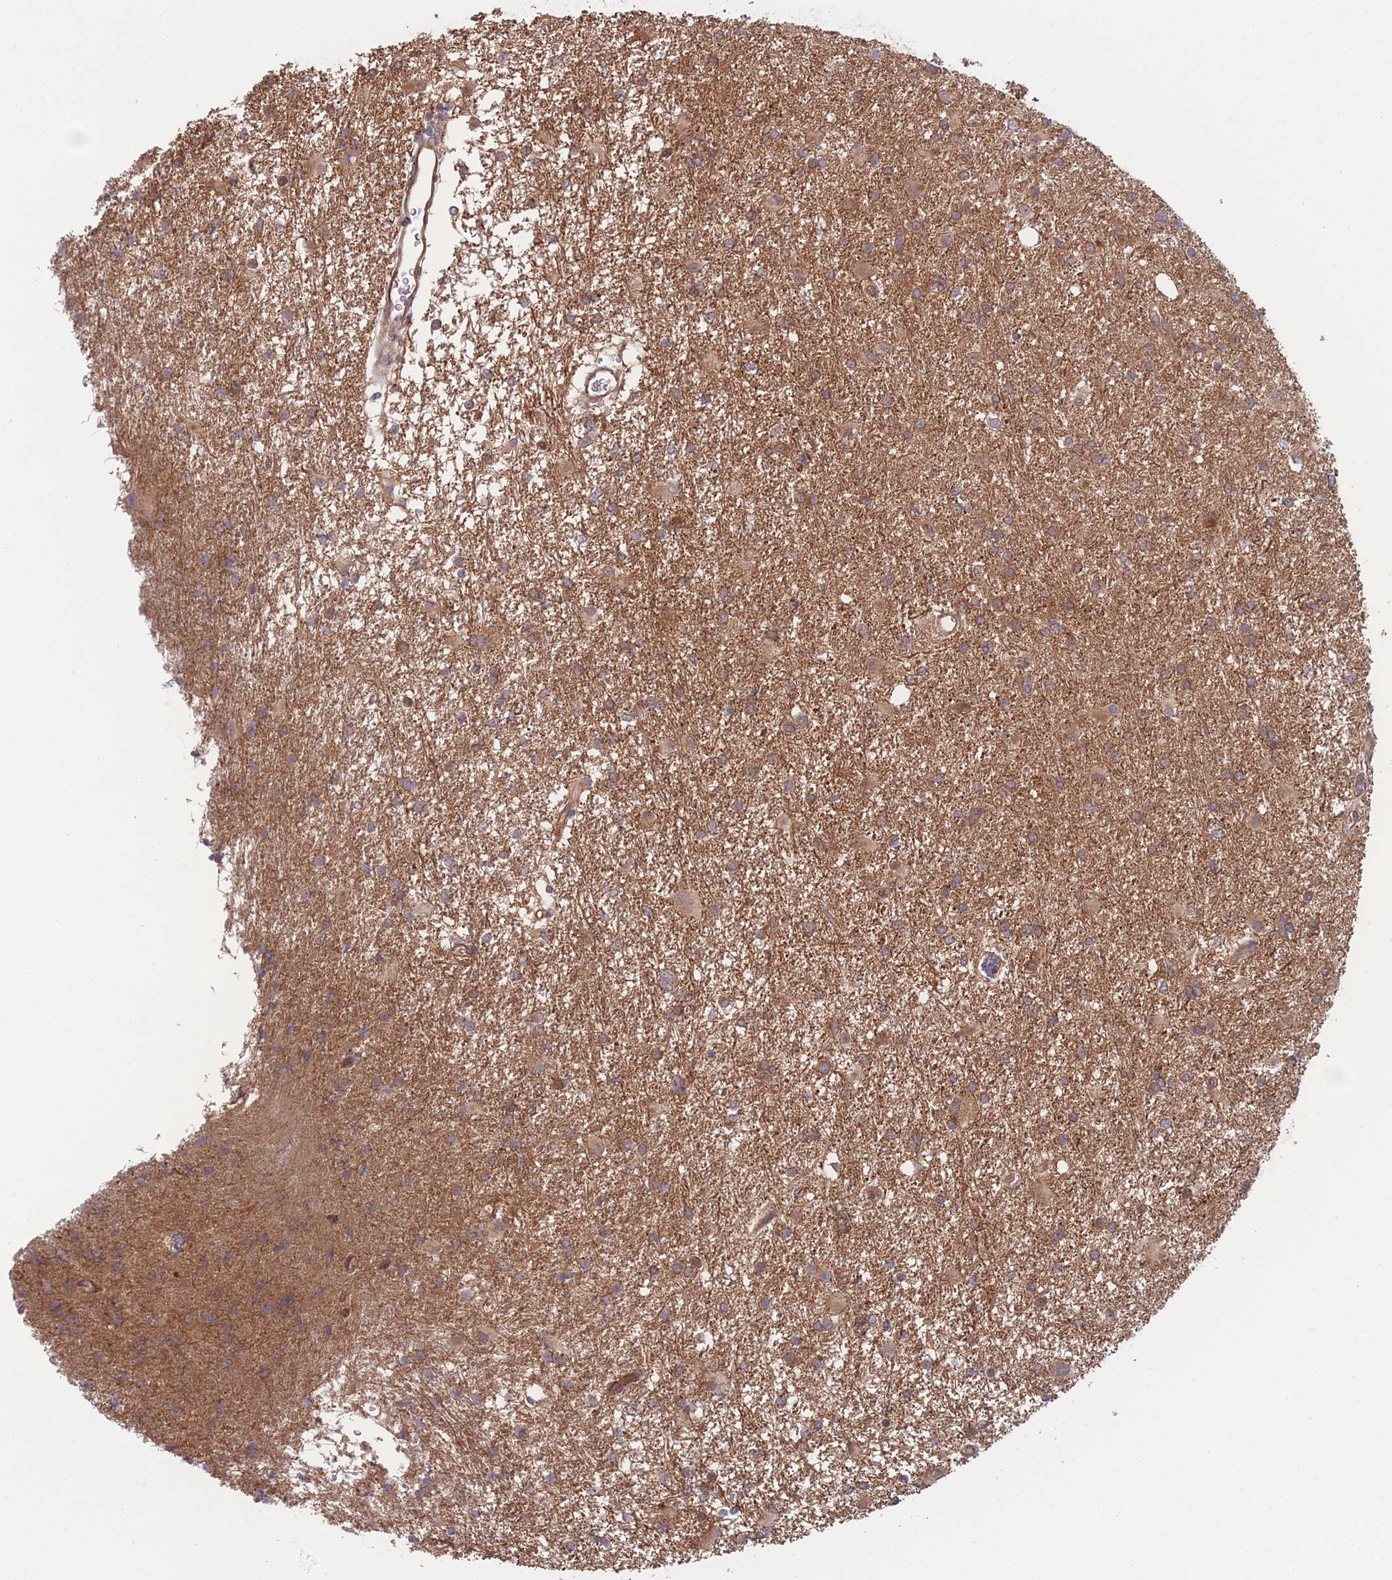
{"staining": {"intensity": "moderate", "quantity": ">75%", "location": "cytoplasmic/membranous"}, "tissue": "glioma", "cell_type": "Tumor cells", "image_type": "cancer", "snomed": [{"axis": "morphology", "description": "Glioma, malignant, High grade"}, {"axis": "topography", "description": "Brain"}], "caption": "A medium amount of moderate cytoplasmic/membranous expression is identified in about >75% of tumor cells in malignant glioma (high-grade) tissue.", "gene": "PODXL2", "patient": {"sex": "female", "age": 50}}